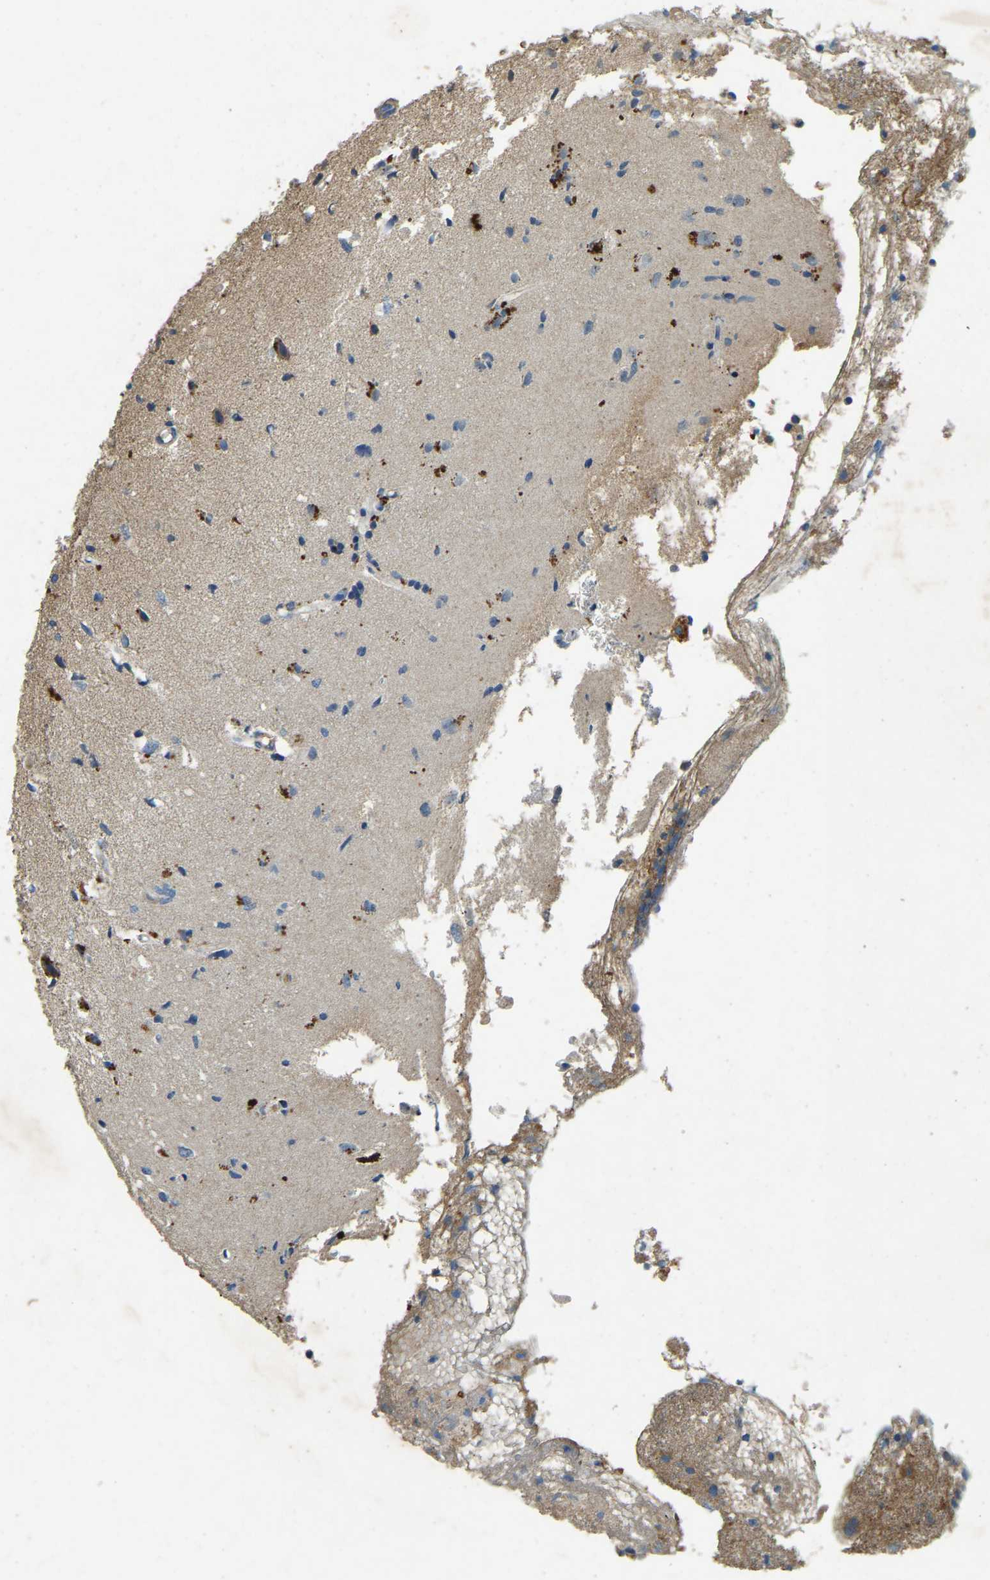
{"staining": {"intensity": "negative", "quantity": "none", "location": "none"}, "tissue": "glioma", "cell_type": "Tumor cells", "image_type": "cancer", "snomed": [{"axis": "morphology", "description": "Glioma, malignant, High grade"}, {"axis": "topography", "description": "Brain"}], "caption": "This is an IHC photomicrograph of glioma. There is no staining in tumor cells.", "gene": "ATP8B1", "patient": {"sex": "female", "age": 59}}